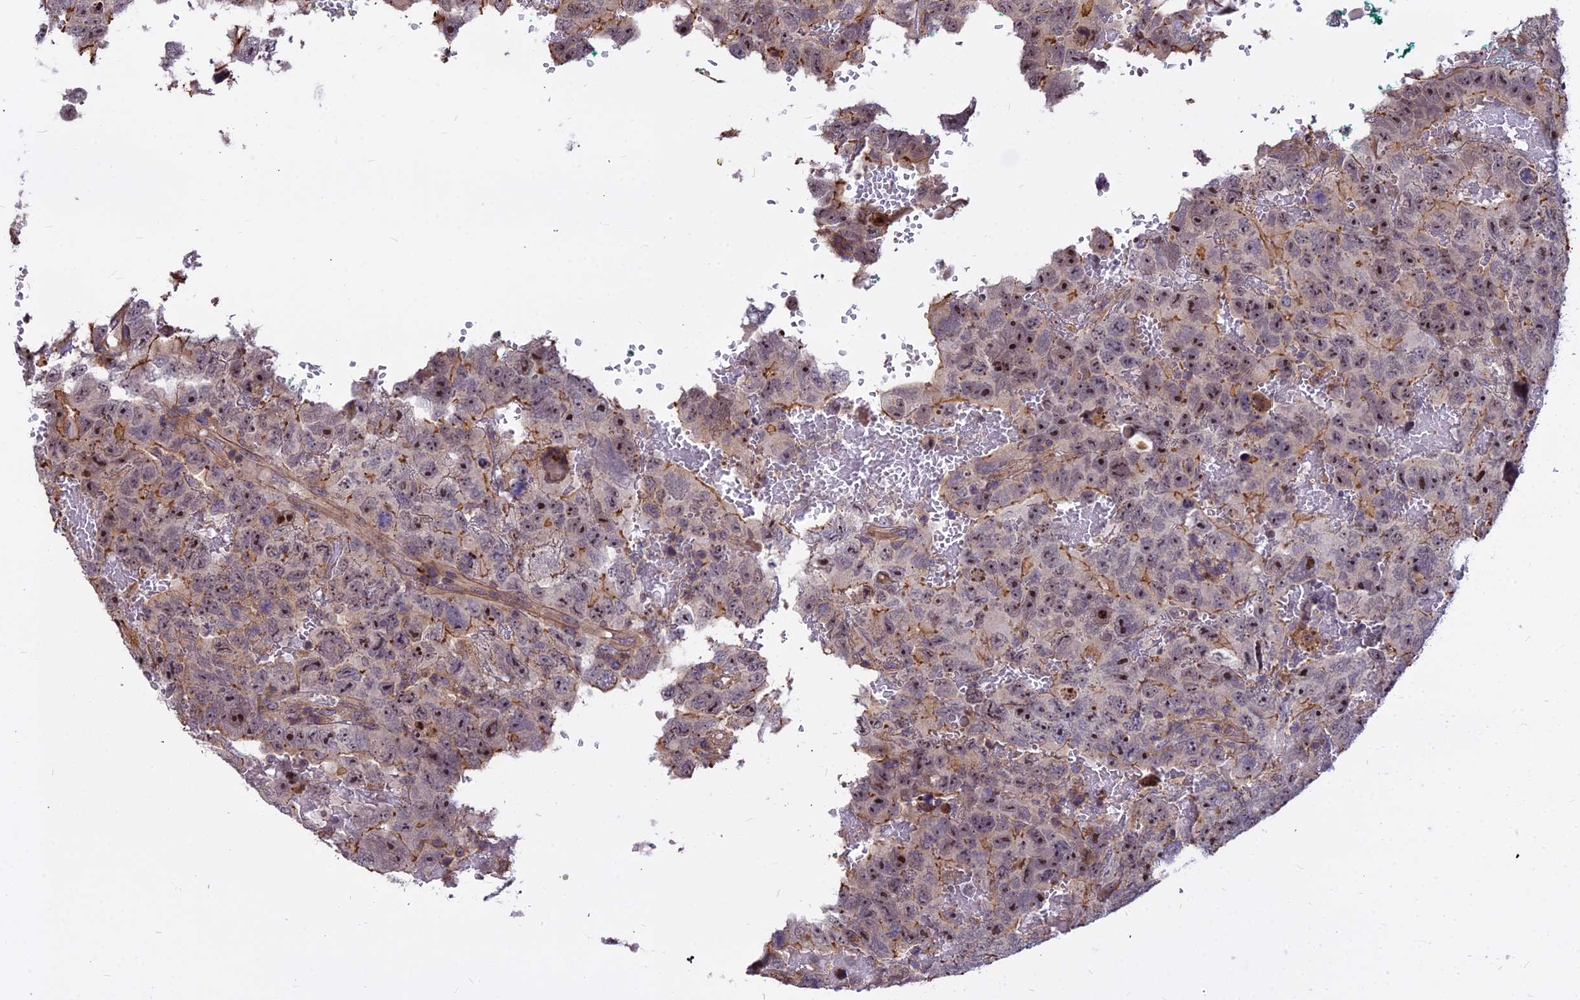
{"staining": {"intensity": "moderate", "quantity": "25%-75%", "location": "cytoplasmic/membranous,nuclear"}, "tissue": "testis cancer", "cell_type": "Tumor cells", "image_type": "cancer", "snomed": [{"axis": "morphology", "description": "Carcinoma, Embryonal, NOS"}, {"axis": "topography", "description": "Testis"}], "caption": "Immunohistochemistry (IHC) histopathology image of neoplastic tissue: human embryonal carcinoma (testis) stained using immunohistochemistry (IHC) displays medium levels of moderate protein expression localized specifically in the cytoplasmic/membranous and nuclear of tumor cells, appearing as a cytoplasmic/membranous and nuclear brown color.", "gene": "TCEA3", "patient": {"sex": "male", "age": 45}}